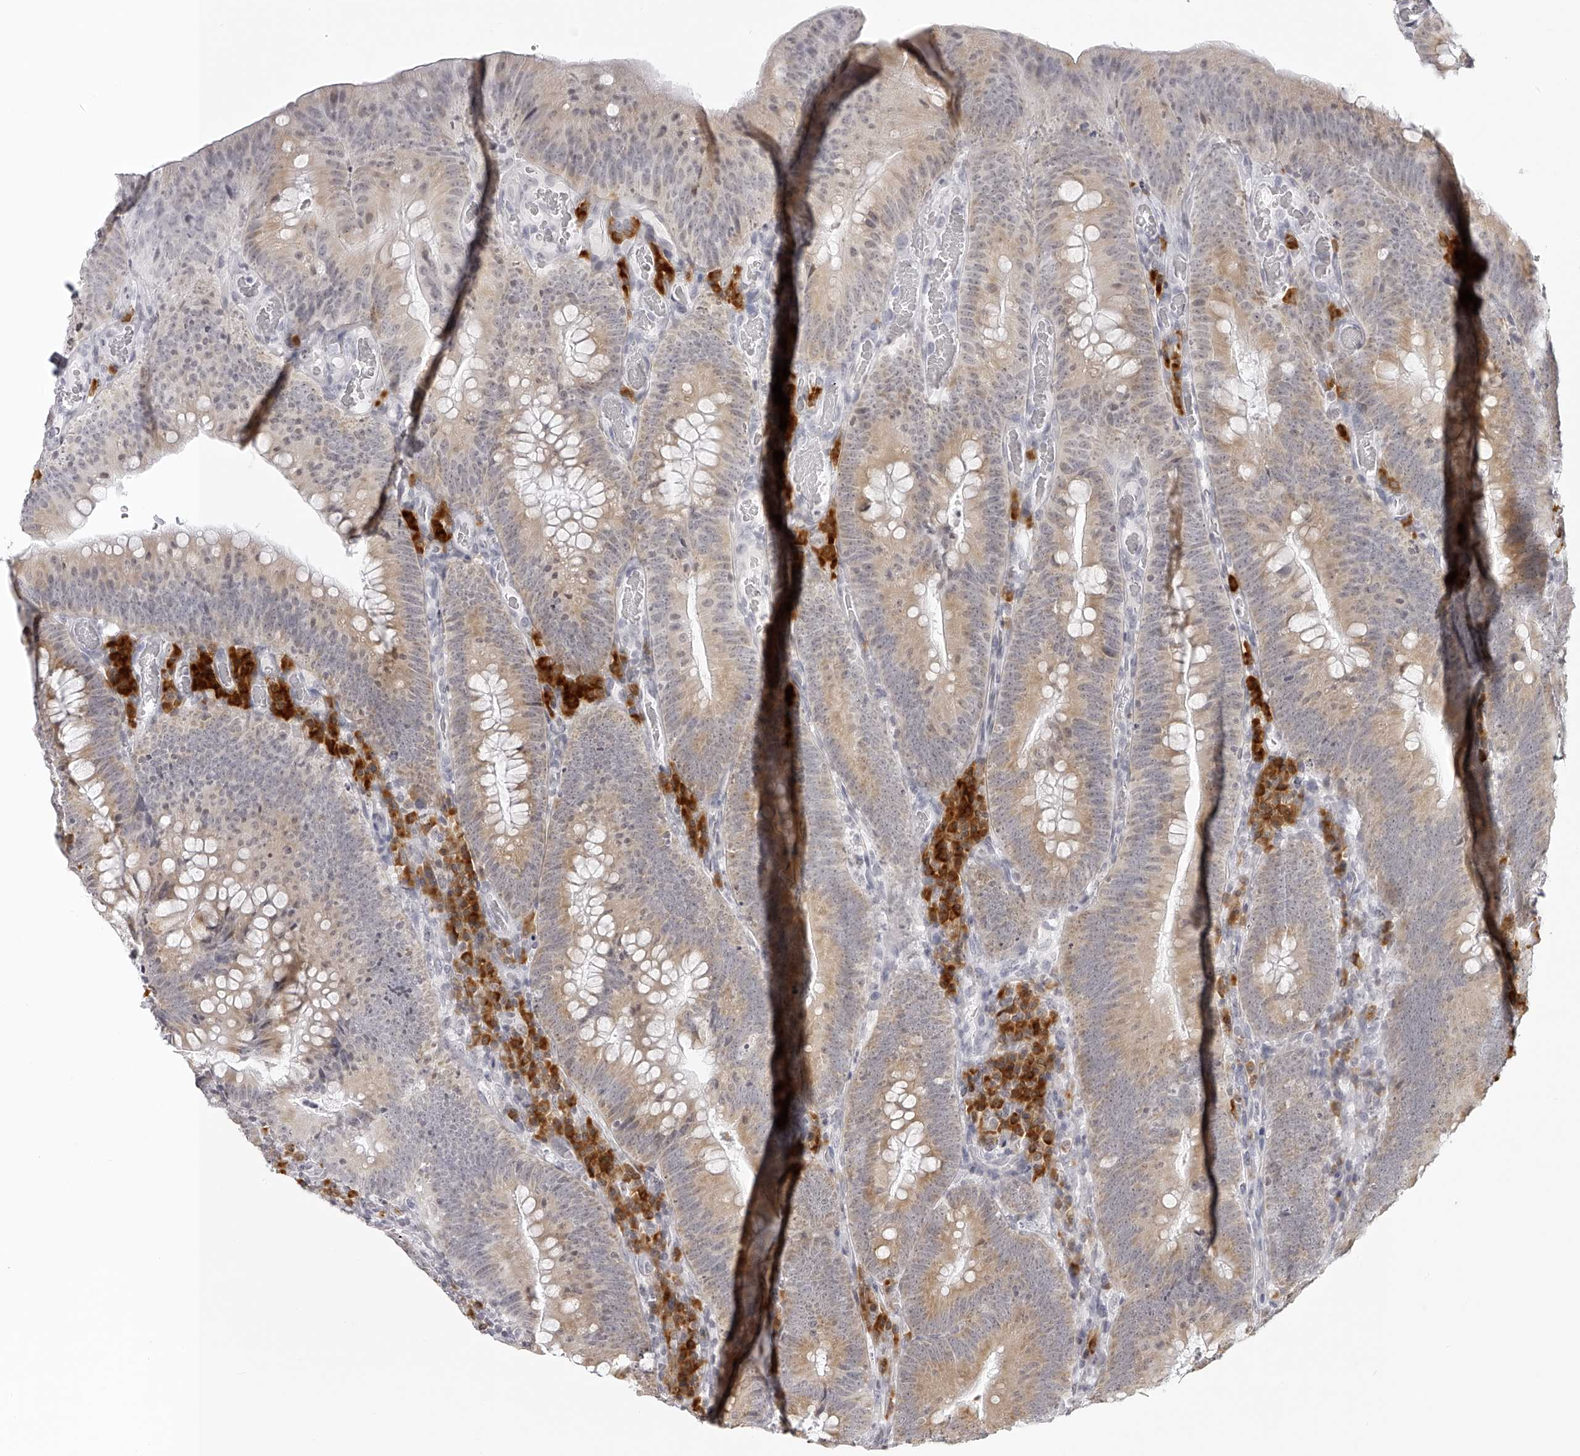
{"staining": {"intensity": "weak", "quantity": ">75%", "location": "cytoplasmic/membranous"}, "tissue": "colorectal cancer", "cell_type": "Tumor cells", "image_type": "cancer", "snomed": [{"axis": "morphology", "description": "Normal tissue, NOS"}, {"axis": "topography", "description": "Colon"}], "caption": "Human colorectal cancer stained with a brown dye reveals weak cytoplasmic/membranous positive expression in about >75% of tumor cells.", "gene": "SEC11C", "patient": {"sex": "female", "age": 82}}